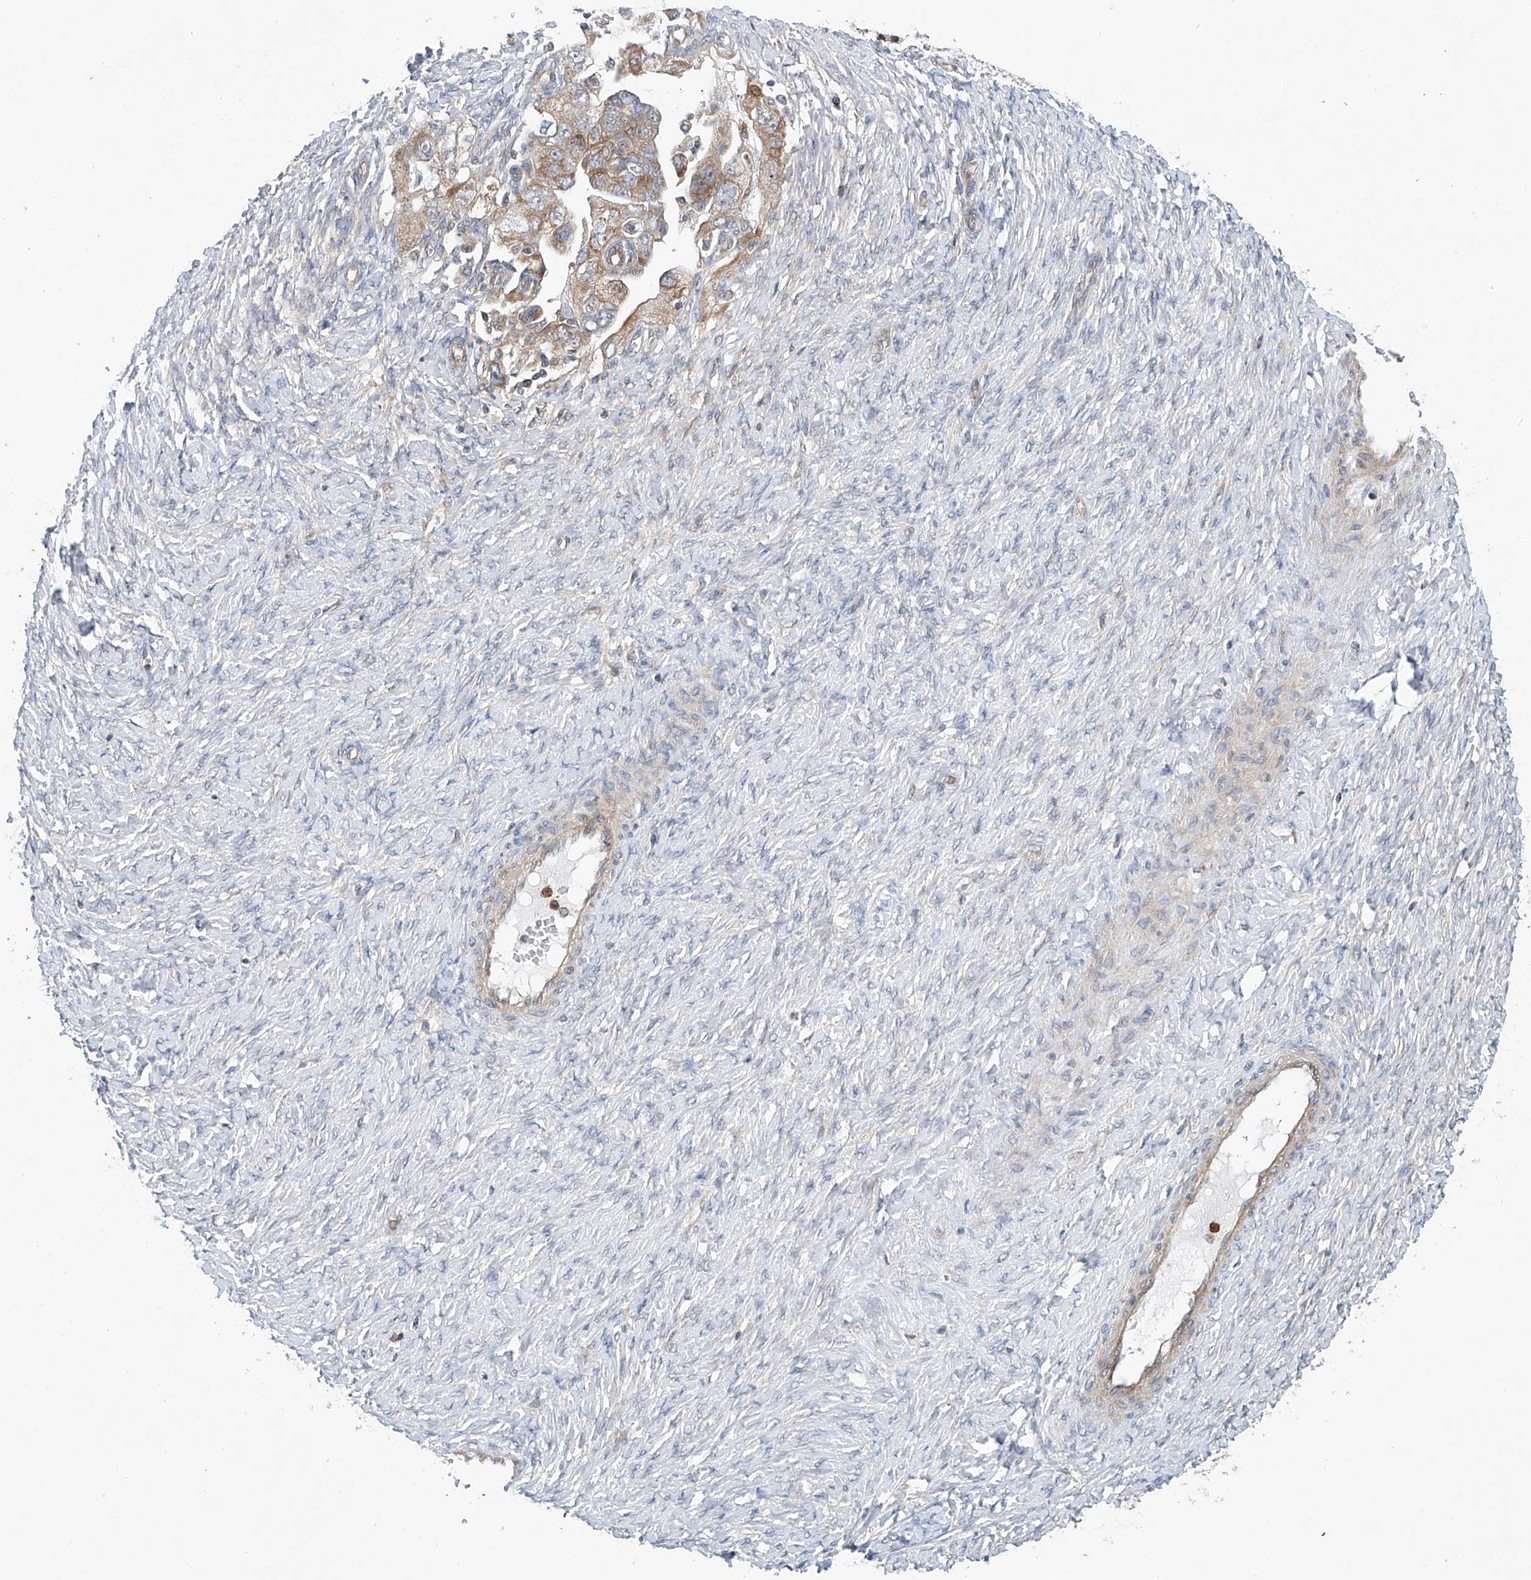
{"staining": {"intensity": "weak", "quantity": ">75%", "location": "cytoplasmic/membranous"}, "tissue": "ovarian cancer", "cell_type": "Tumor cells", "image_type": "cancer", "snomed": [{"axis": "morphology", "description": "Carcinoma, NOS"}, {"axis": "morphology", "description": "Cystadenocarcinoma, serous, NOS"}, {"axis": "topography", "description": "Ovary"}], "caption": "Ovarian cancer (serous cystadenocarcinoma) tissue exhibits weak cytoplasmic/membranous expression in about >75% of tumor cells", "gene": "EIF2D", "patient": {"sex": "female", "age": 69}}